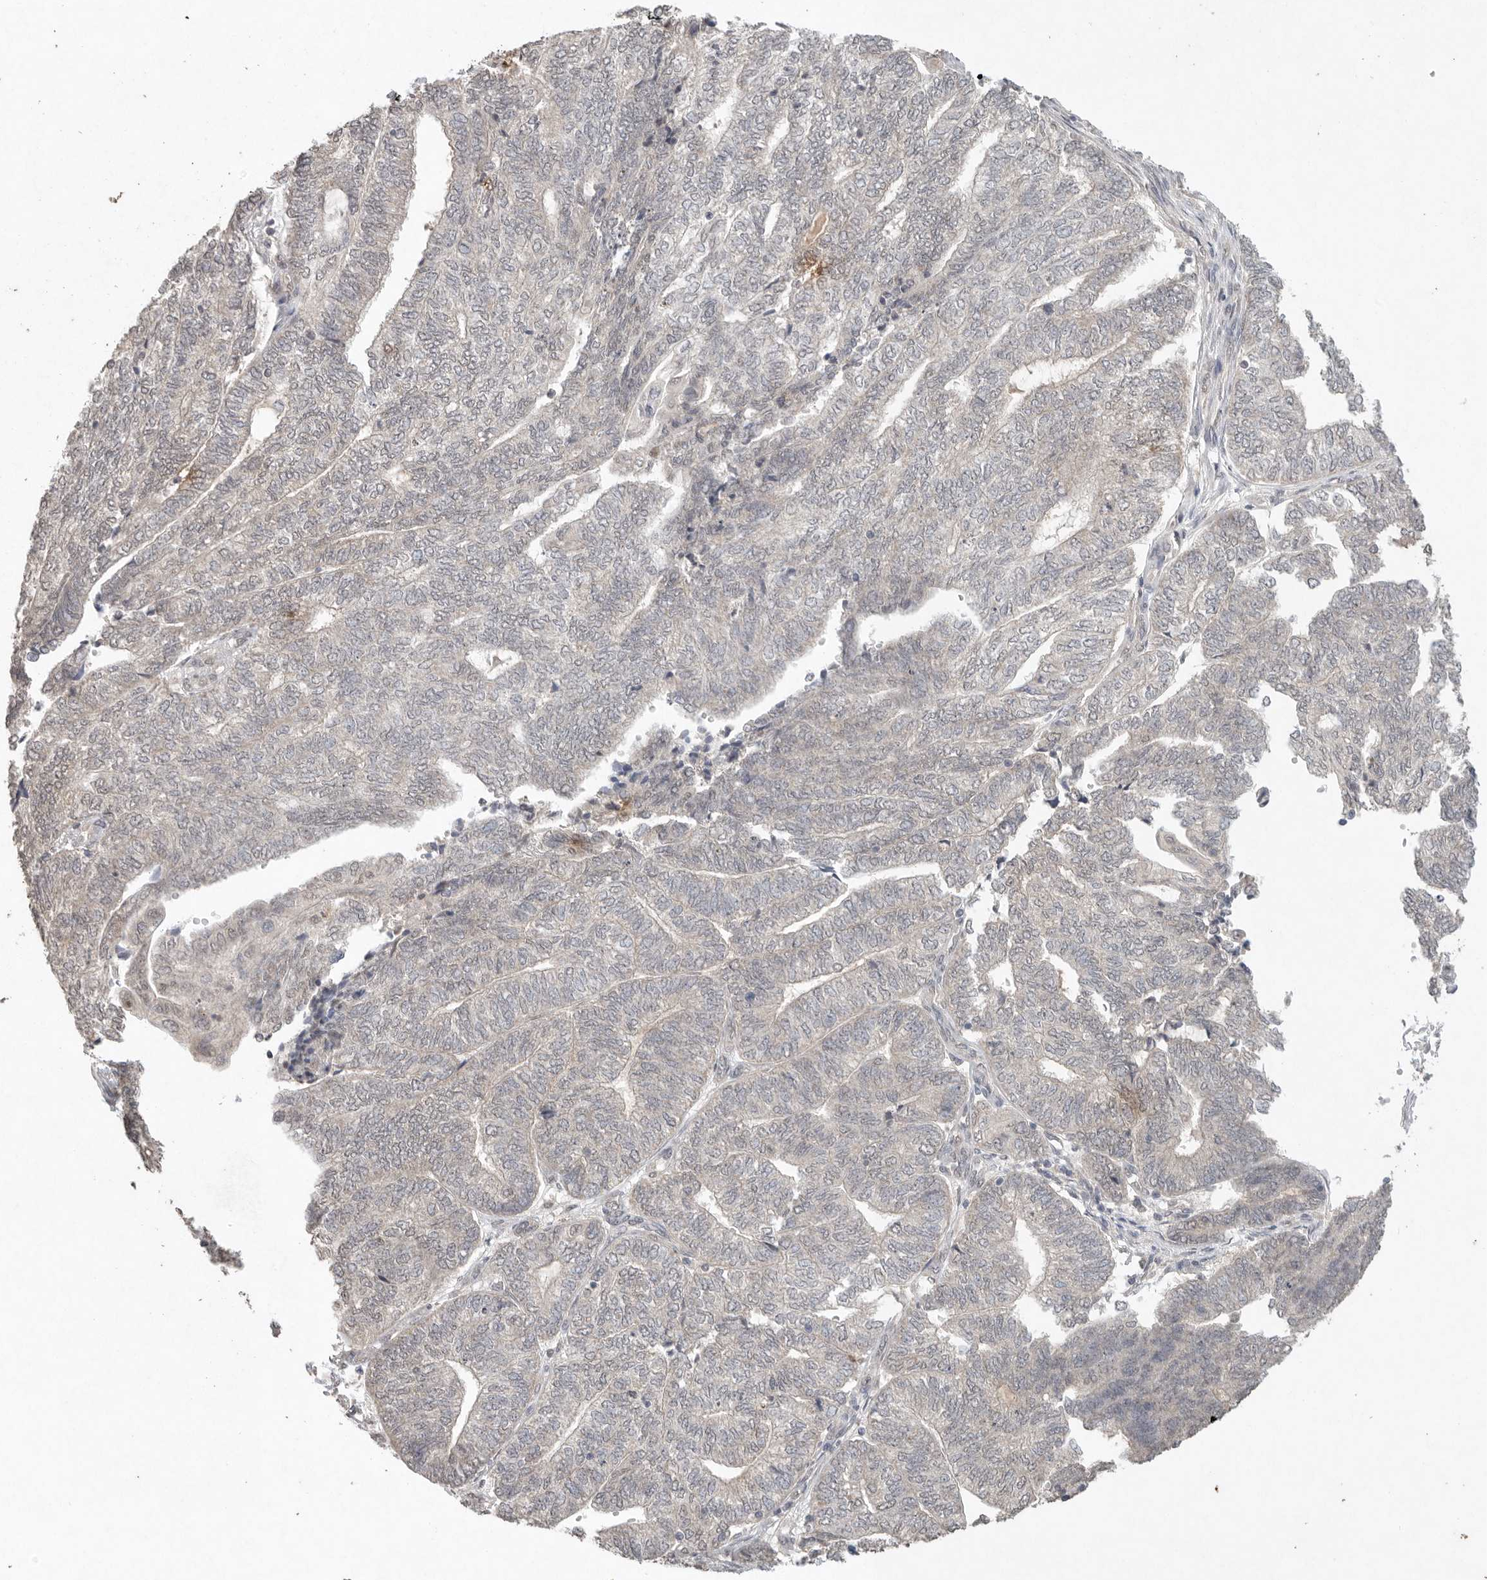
{"staining": {"intensity": "negative", "quantity": "none", "location": "none"}, "tissue": "endometrial cancer", "cell_type": "Tumor cells", "image_type": "cancer", "snomed": [{"axis": "morphology", "description": "Adenocarcinoma, NOS"}, {"axis": "topography", "description": "Uterus"}, {"axis": "topography", "description": "Endometrium"}], "caption": "Histopathology image shows no protein staining in tumor cells of endometrial cancer tissue. The staining was performed using DAB (3,3'-diaminobenzidine) to visualize the protein expression in brown, while the nuclei were stained in blue with hematoxylin (Magnification: 20x).", "gene": "KLK5", "patient": {"sex": "female", "age": 70}}